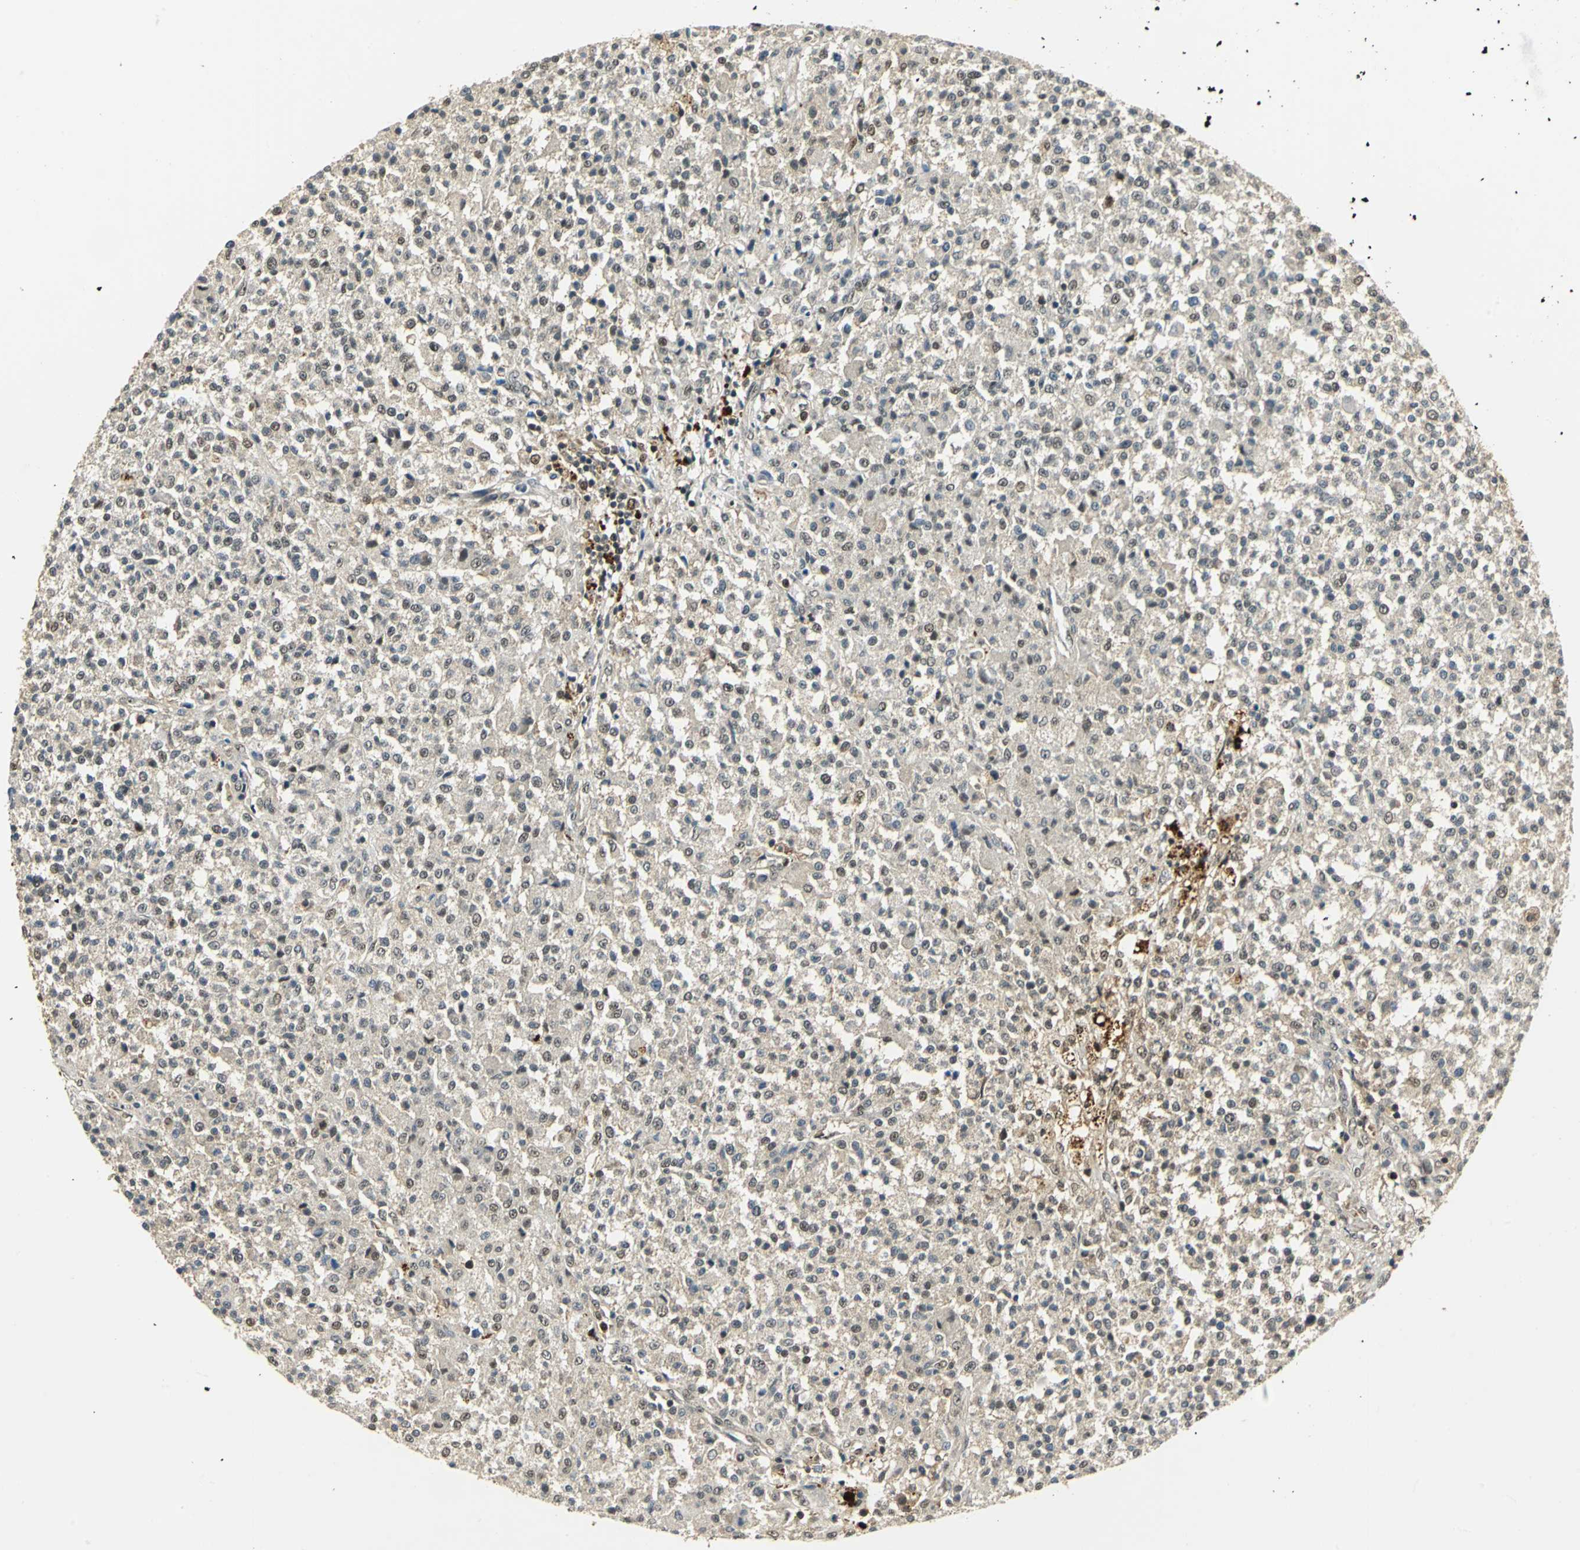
{"staining": {"intensity": "weak", "quantity": "25%-75%", "location": "cytoplasmic/membranous,nuclear"}, "tissue": "testis cancer", "cell_type": "Tumor cells", "image_type": "cancer", "snomed": [{"axis": "morphology", "description": "Seminoma, NOS"}, {"axis": "topography", "description": "Testis"}], "caption": "A micrograph of seminoma (testis) stained for a protein exhibits weak cytoplasmic/membranous and nuclear brown staining in tumor cells.", "gene": "PPP1R13L", "patient": {"sex": "male", "age": 59}}